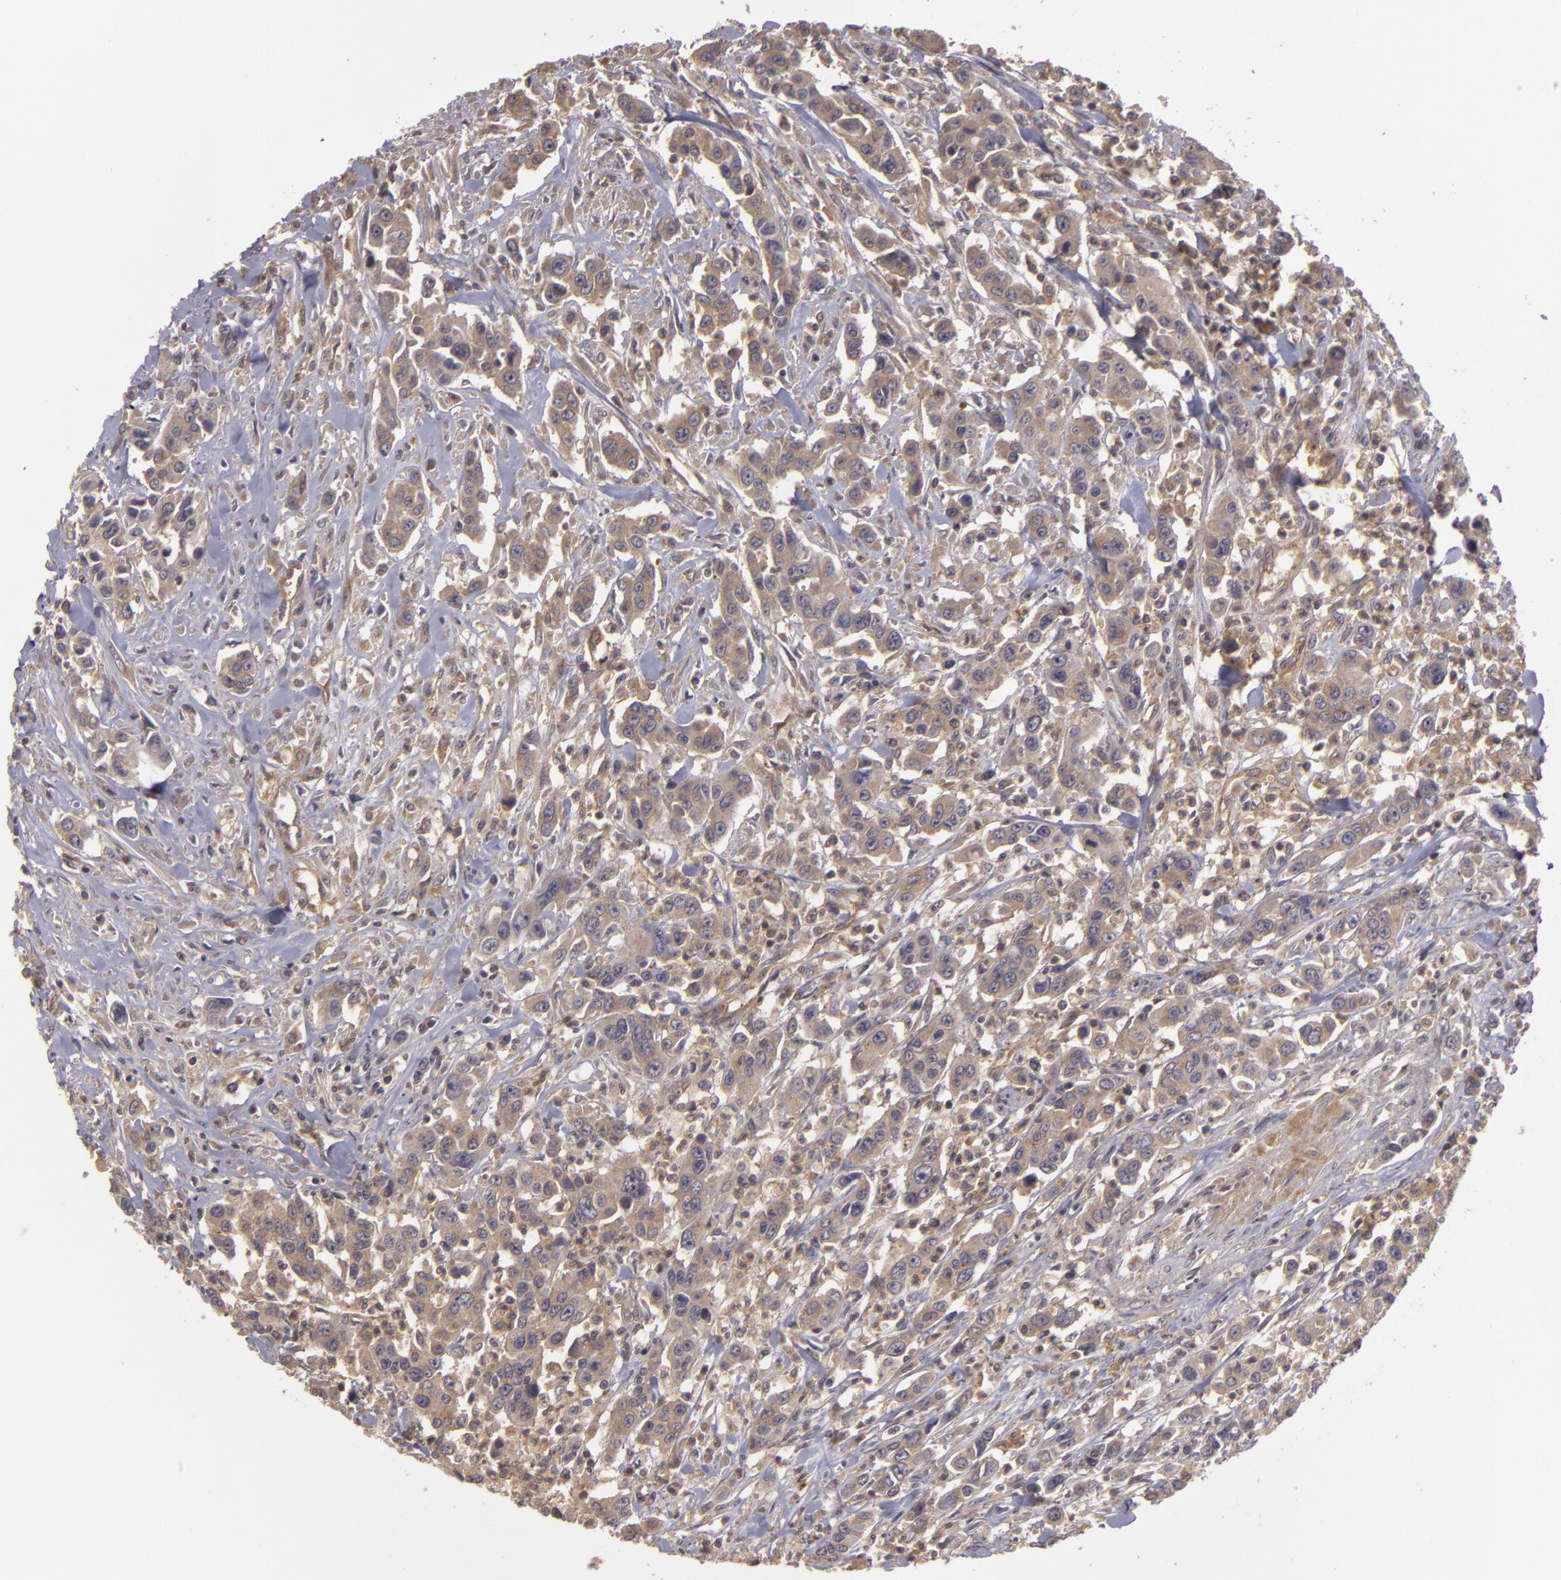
{"staining": {"intensity": "weak", "quantity": ">75%", "location": "cytoplasmic/membranous"}, "tissue": "urothelial cancer", "cell_type": "Tumor cells", "image_type": "cancer", "snomed": [{"axis": "morphology", "description": "Urothelial carcinoma, High grade"}, {"axis": "topography", "description": "Urinary bladder"}], "caption": "Urothelial cancer was stained to show a protein in brown. There is low levels of weak cytoplasmic/membranous positivity in approximately >75% of tumor cells.", "gene": "HRAS", "patient": {"sex": "male", "age": 86}}